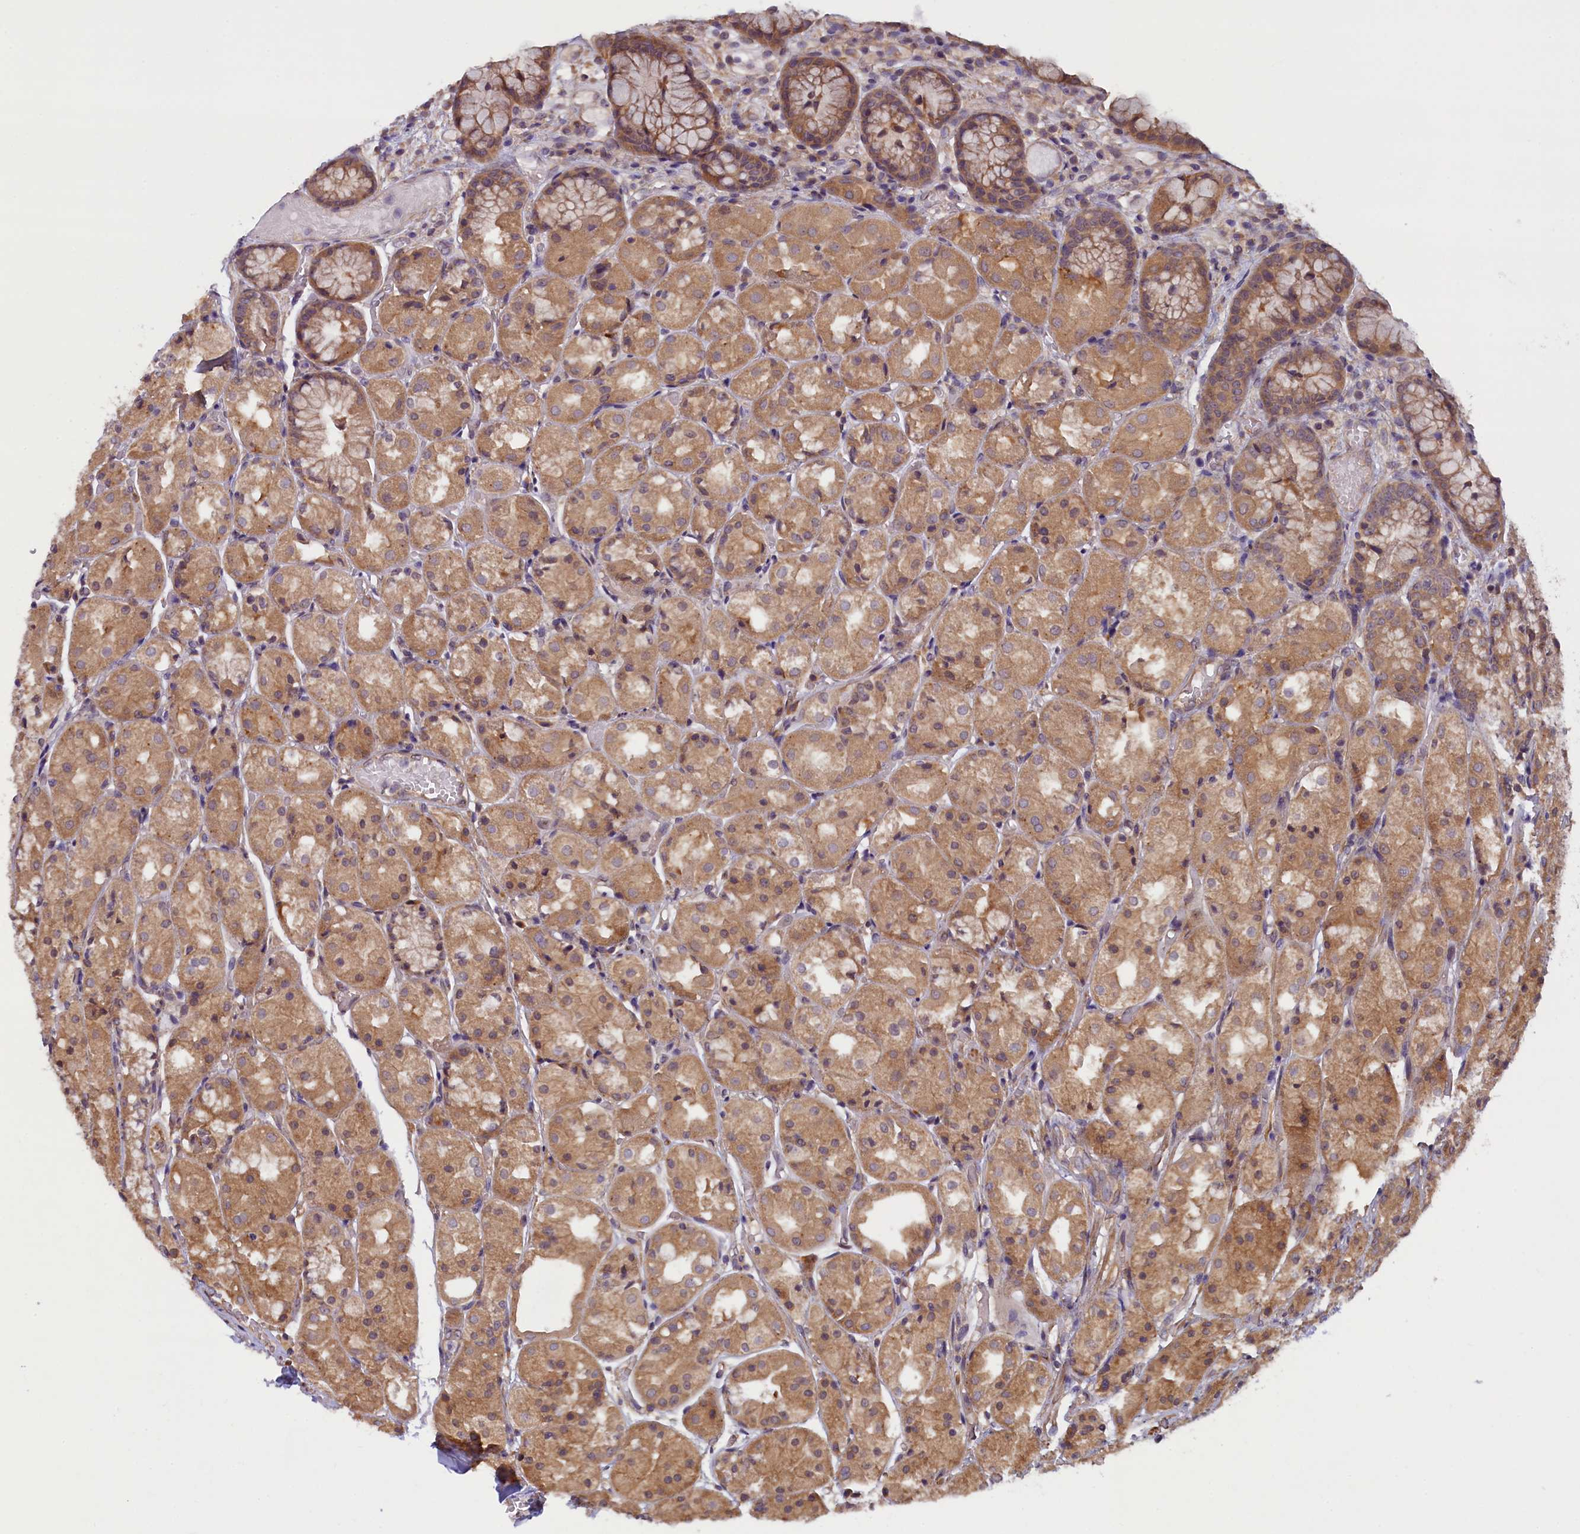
{"staining": {"intensity": "moderate", "quantity": ">75%", "location": "cytoplasmic/membranous"}, "tissue": "stomach", "cell_type": "Glandular cells", "image_type": "normal", "snomed": [{"axis": "morphology", "description": "Normal tissue, NOS"}, {"axis": "topography", "description": "Stomach, upper"}], "caption": "The immunohistochemical stain highlights moderate cytoplasmic/membranous staining in glandular cells of benign stomach. The protein of interest is stained brown, and the nuclei are stained in blue (DAB (3,3'-diaminobenzidine) IHC with brightfield microscopy, high magnification).", "gene": "CCDC9B", "patient": {"sex": "male", "age": 72}}